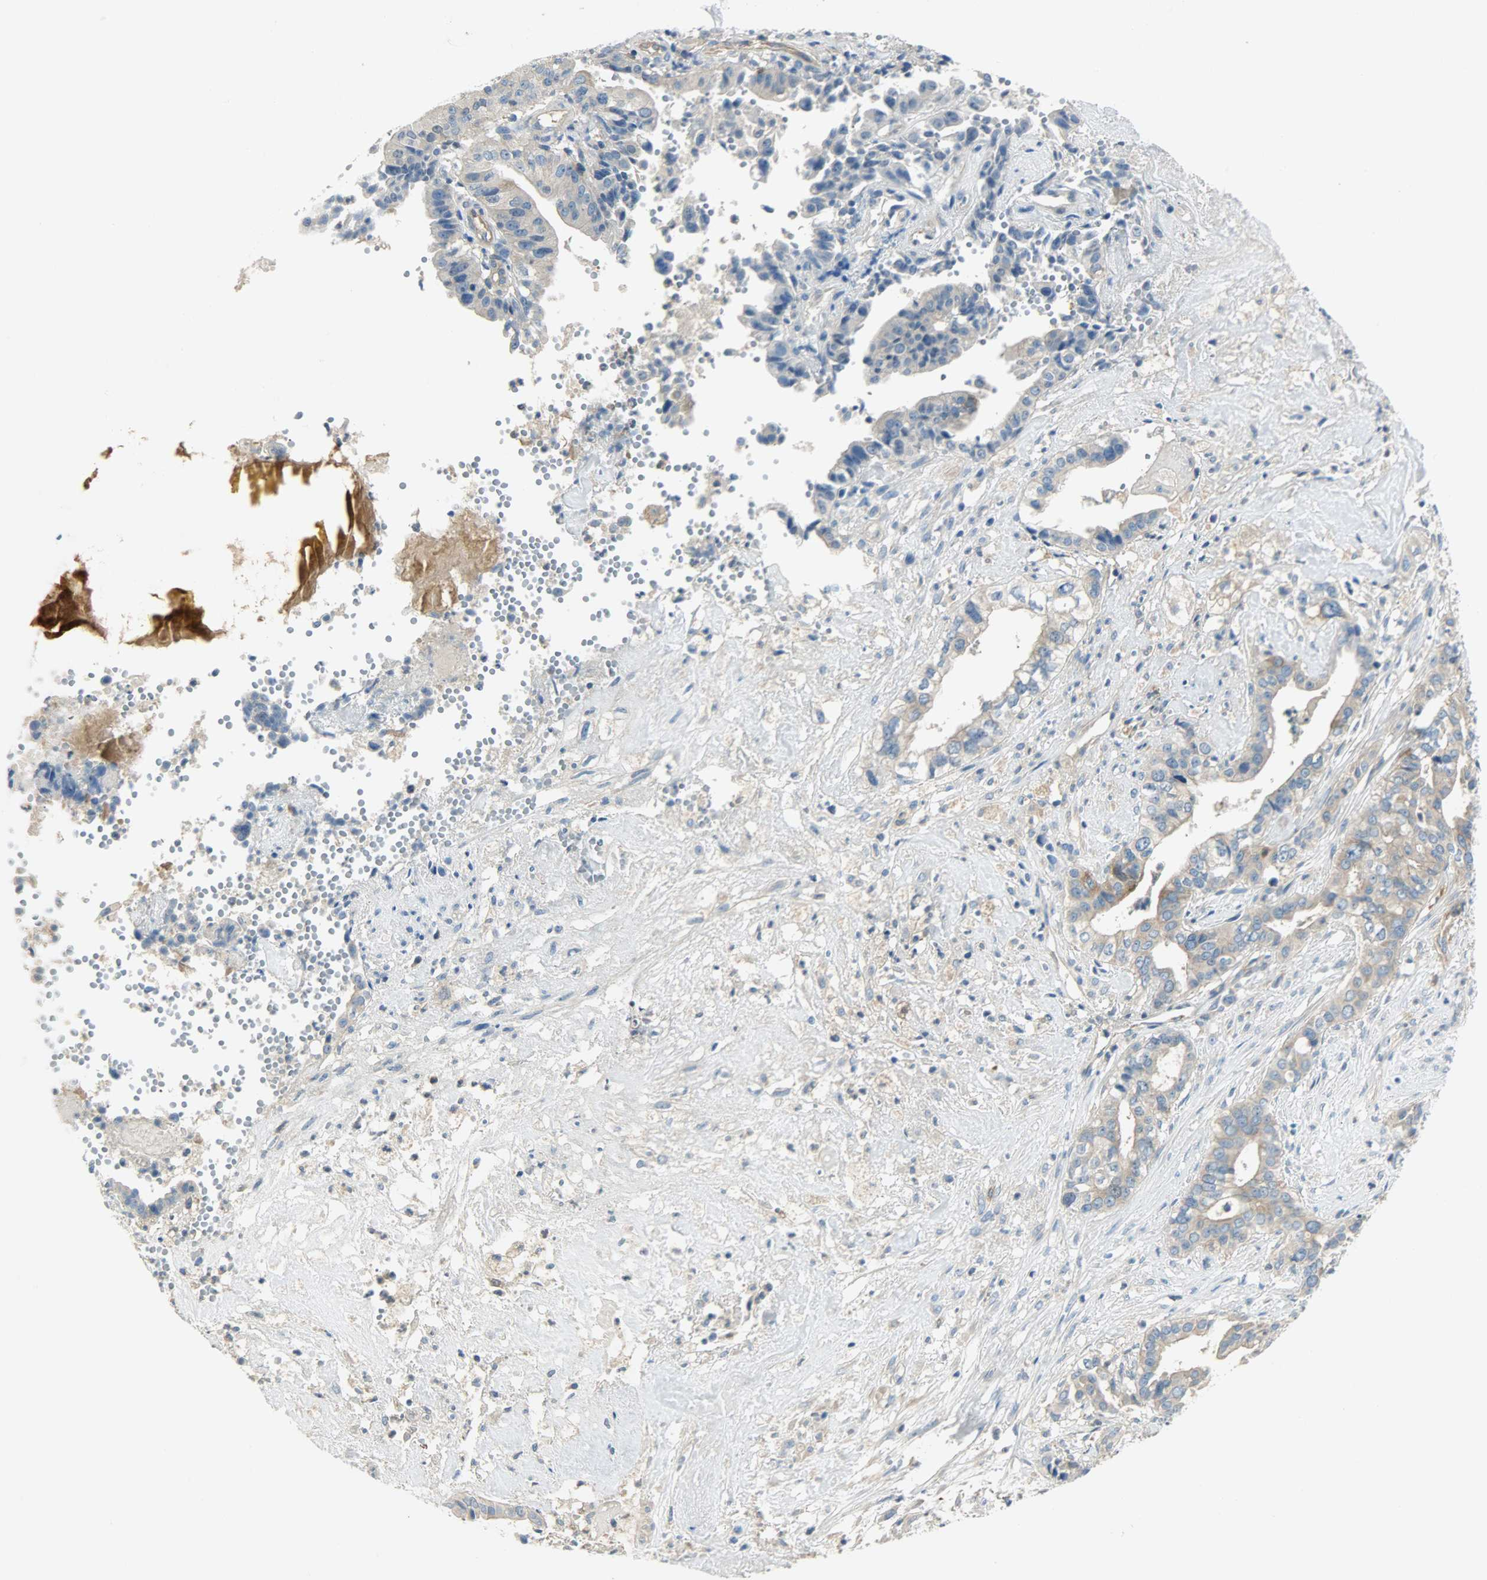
{"staining": {"intensity": "moderate", "quantity": "25%-75%", "location": "cytoplasmic/membranous"}, "tissue": "liver cancer", "cell_type": "Tumor cells", "image_type": "cancer", "snomed": [{"axis": "morphology", "description": "Cholangiocarcinoma"}, {"axis": "topography", "description": "Liver"}], "caption": "High-magnification brightfield microscopy of liver cancer (cholangiocarcinoma) stained with DAB (brown) and counterstained with hematoxylin (blue). tumor cells exhibit moderate cytoplasmic/membranous staining is appreciated in approximately25%-75% of cells.", "gene": "WARS1", "patient": {"sex": "female", "age": 61}}